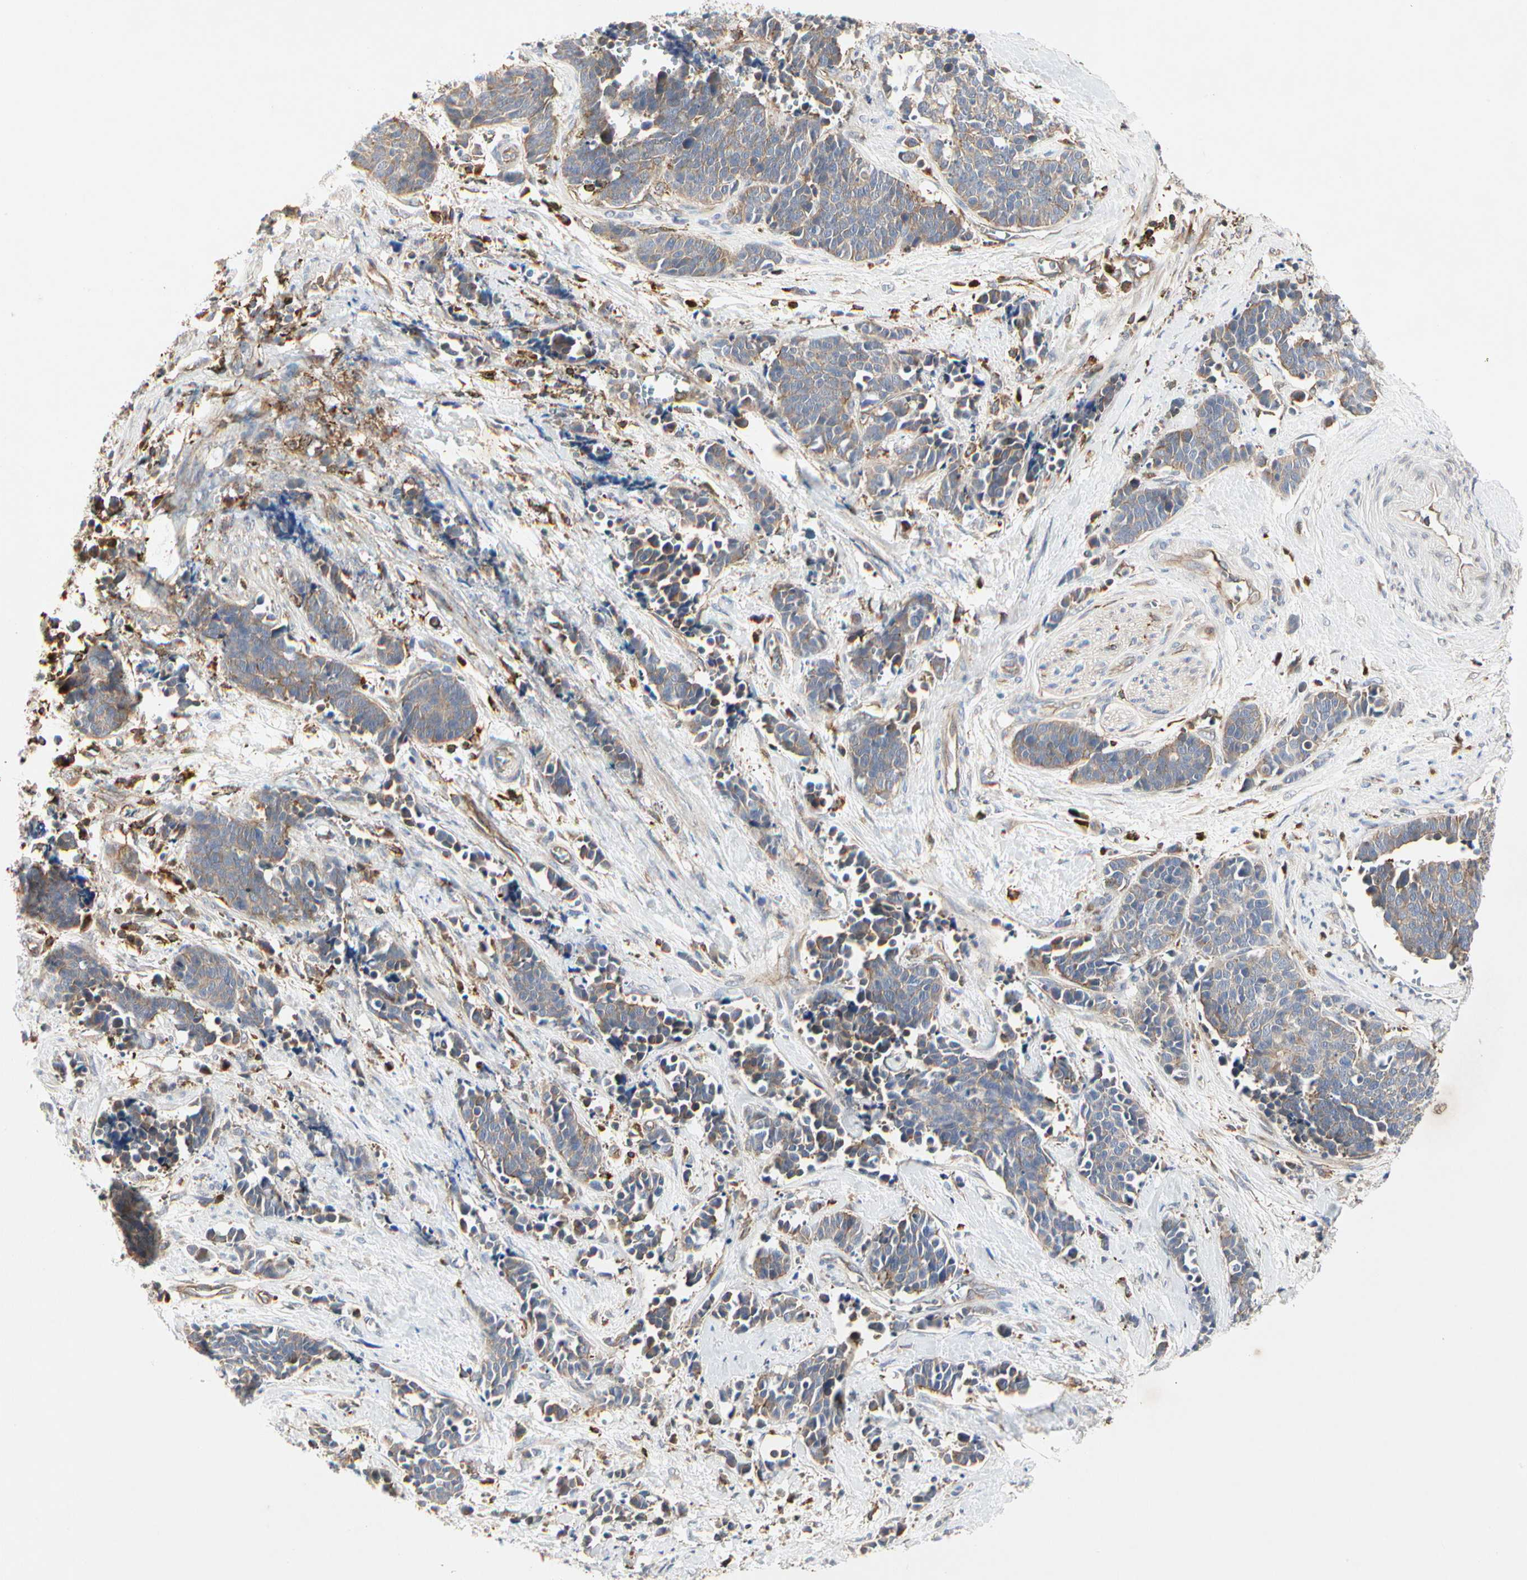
{"staining": {"intensity": "weak", "quantity": "25%-75%", "location": "cytoplasmic/membranous"}, "tissue": "cervical cancer", "cell_type": "Tumor cells", "image_type": "cancer", "snomed": [{"axis": "morphology", "description": "Squamous cell carcinoma, NOS"}, {"axis": "topography", "description": "Cervix"}], "caption": "Cervical cancer tissue displays weak cytoplasmic/membranous staining in approximately 25%-75% of tumor cells, visualized by immunohistochemistry. Immunohistochemistry (ihc) stains the protein in brown and the nuclei are stained blue.", "gene": "NAPG", "patient": {"sex": "female", "age": 35}}